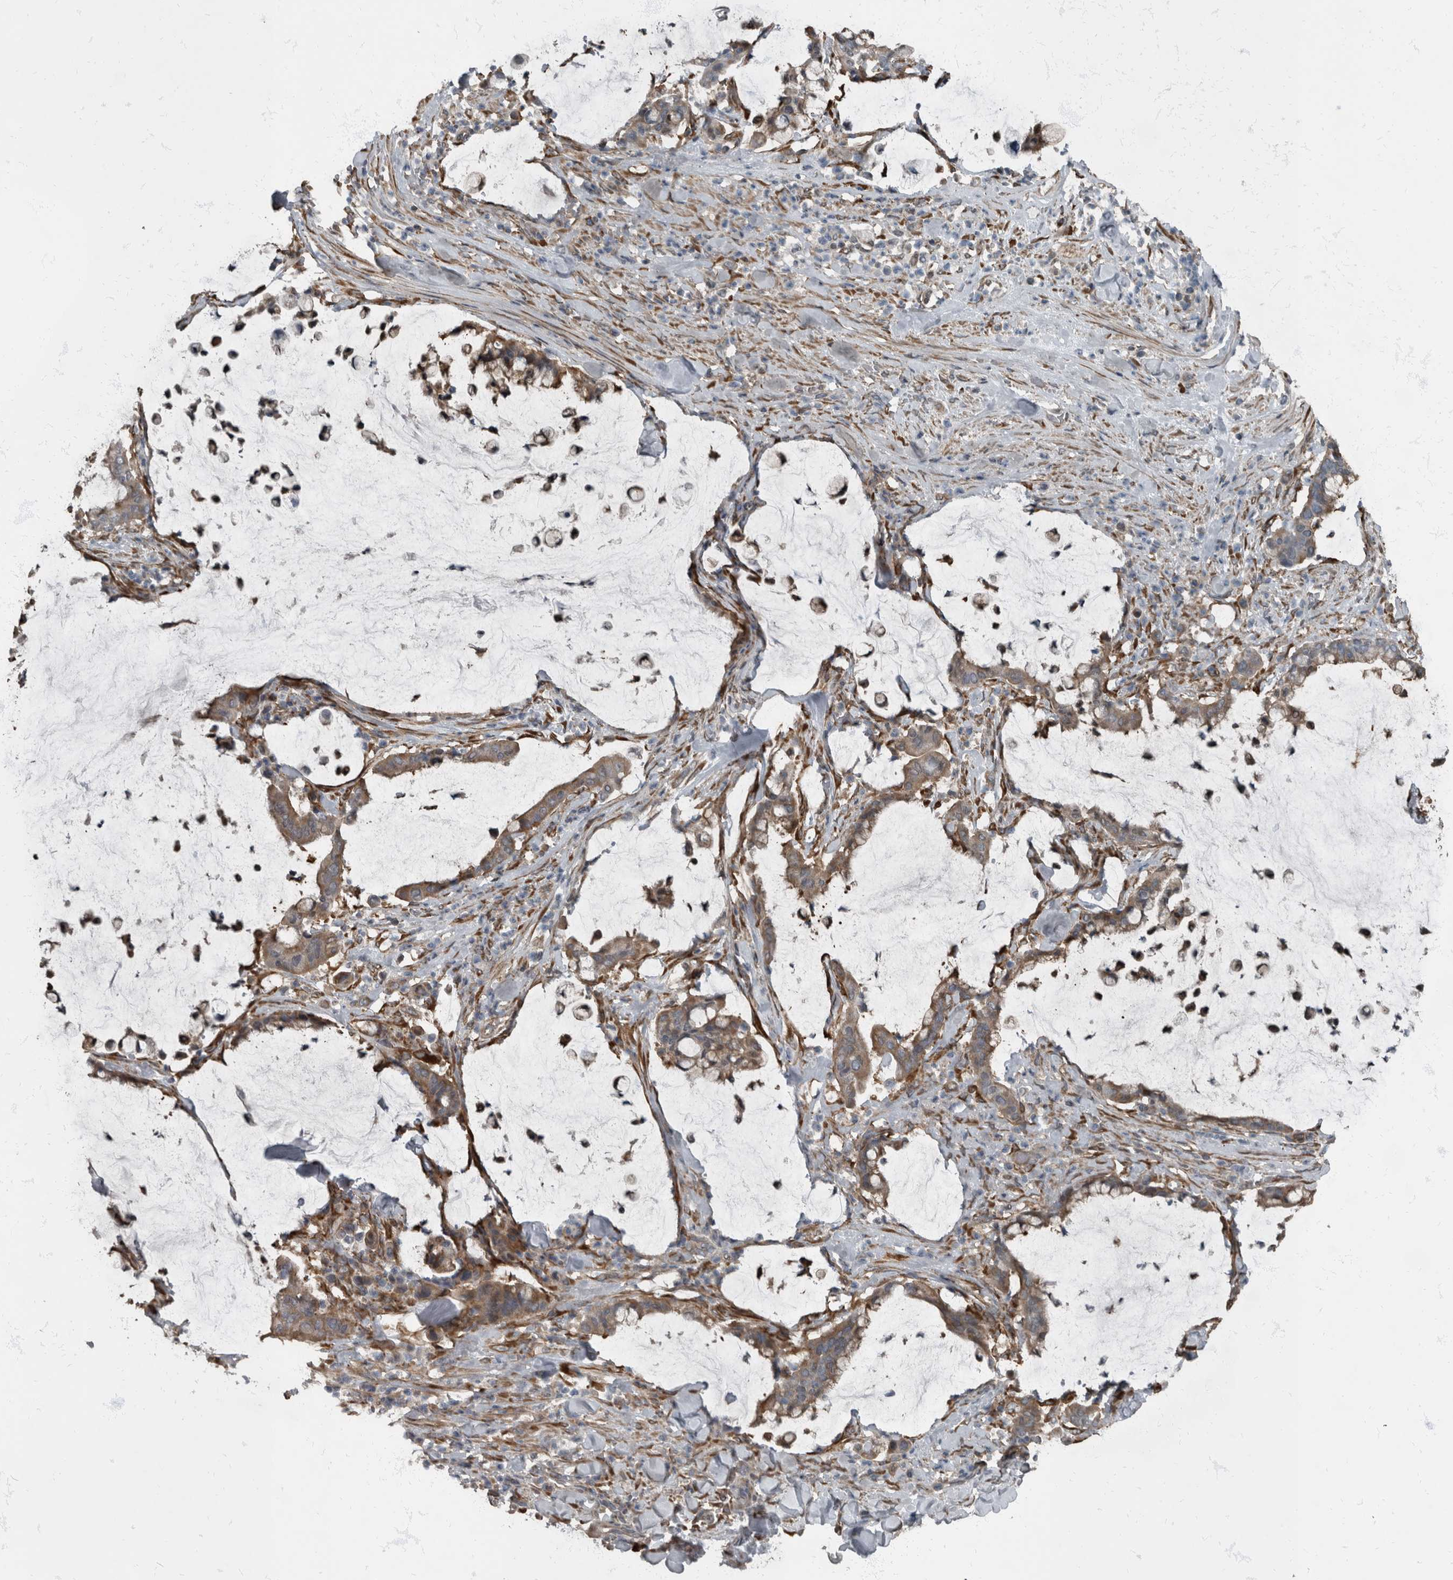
{"staining": {"intensity": "moderate", "quantity": ">75%", "location": "cytoplasmic/membranous"}, "tissue": "pancreatic cancer", "cell_type": "Tumor cells", "image_type": "cancer", "snomed": [{"axis": "morphology", "description": "Adenocarcinoma, NOS"}, {"axis": "topography", "description": "Pancreas"}], "caption": "This is a micrograph of IHC staining of pancreatic cancer, which shows moderate expression in the cytoplasmic/membranous of tumor cells.", "gene": "RABGGTB", "patient": {"sex": "male", "age": 41}}